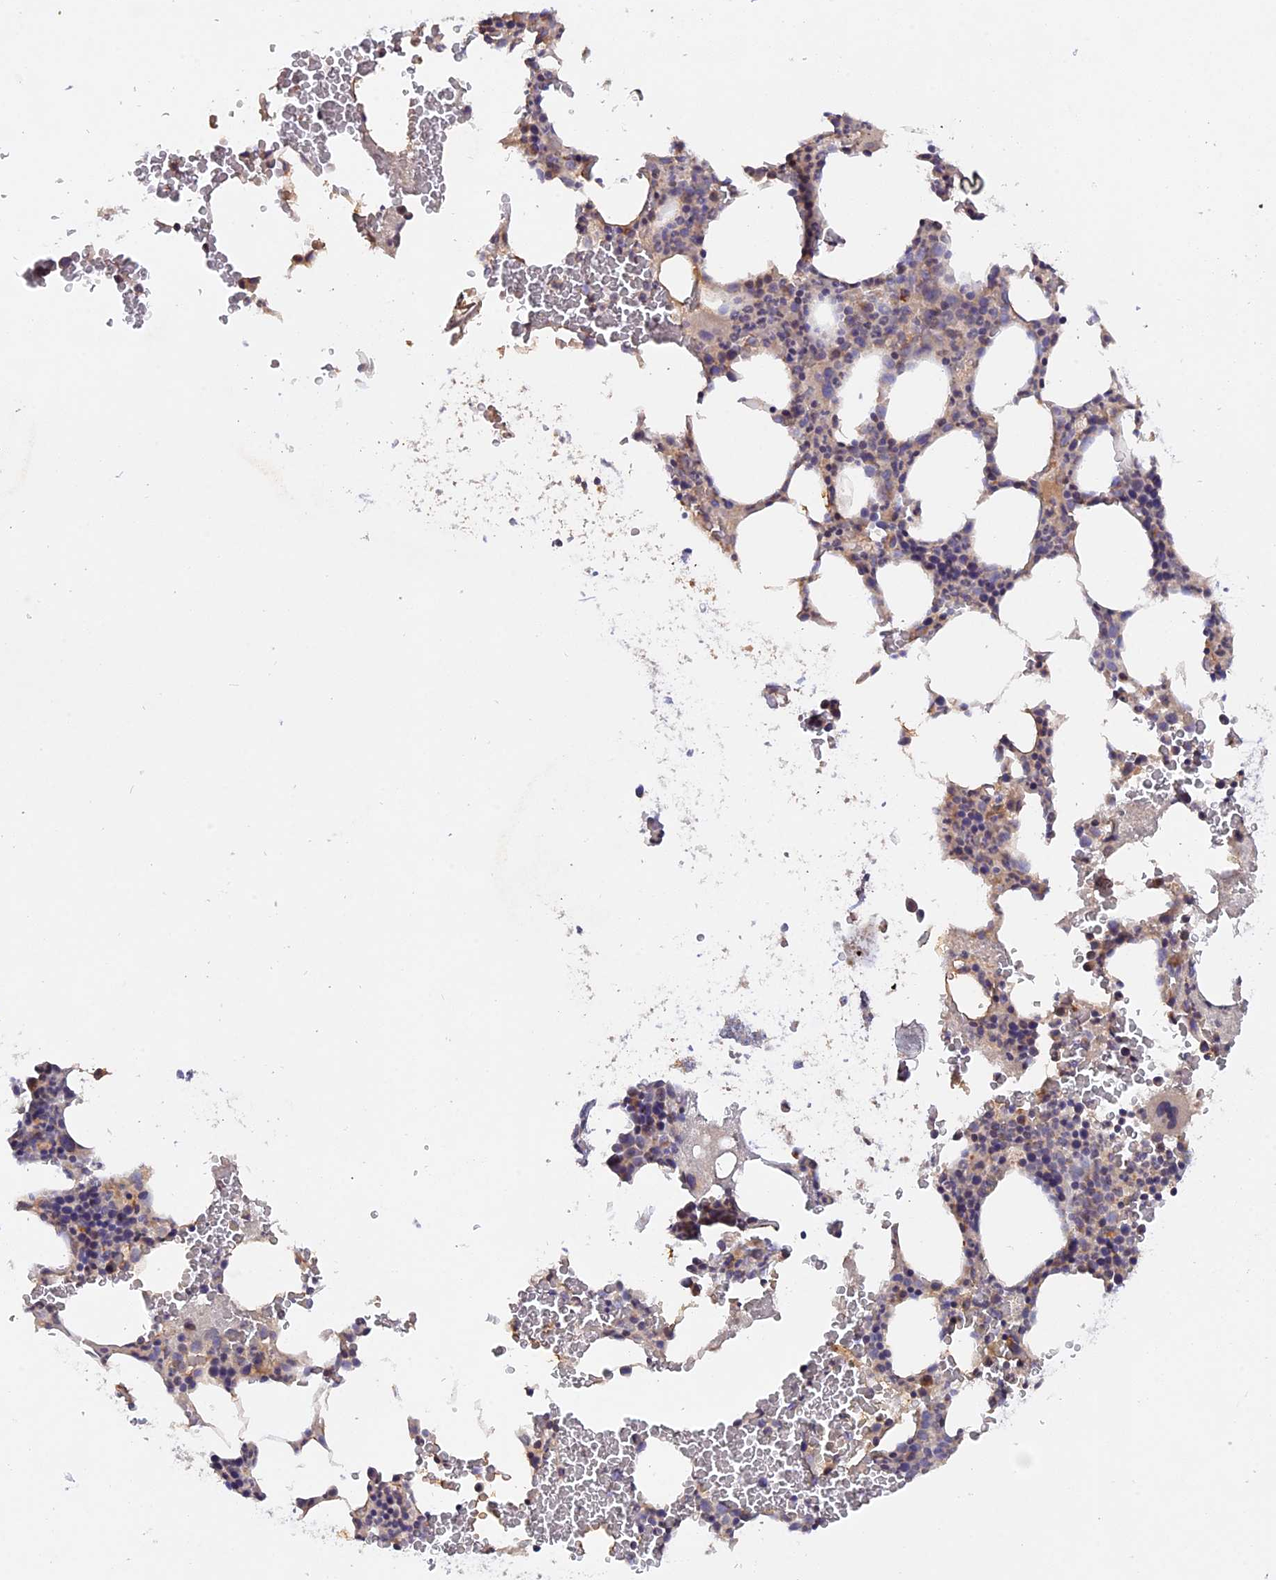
{"staining": {"intensity": "weak", "quantity": "<25%", "location": "cytoplasmic/membranous"}, "tissue": "bone marrow", "cell_type": "Hematopoietic cells", "image_type": "normal", "snomed": [{"axis": "morphology", "description": "Normal tissue, NOS"}, {"axis": "morphology", "description": "Inflammation, NOS"}, {"axis": "topography", "description": "Bone marrow"}], "caption": "High power microscopy micrograph of an immunohistochemistry micrograph of normal bone marrow, revealing no significant positivity in hematopoietic cells.", "gene": "MPV17L", "patient": {"sex": "female", "age": 78}}